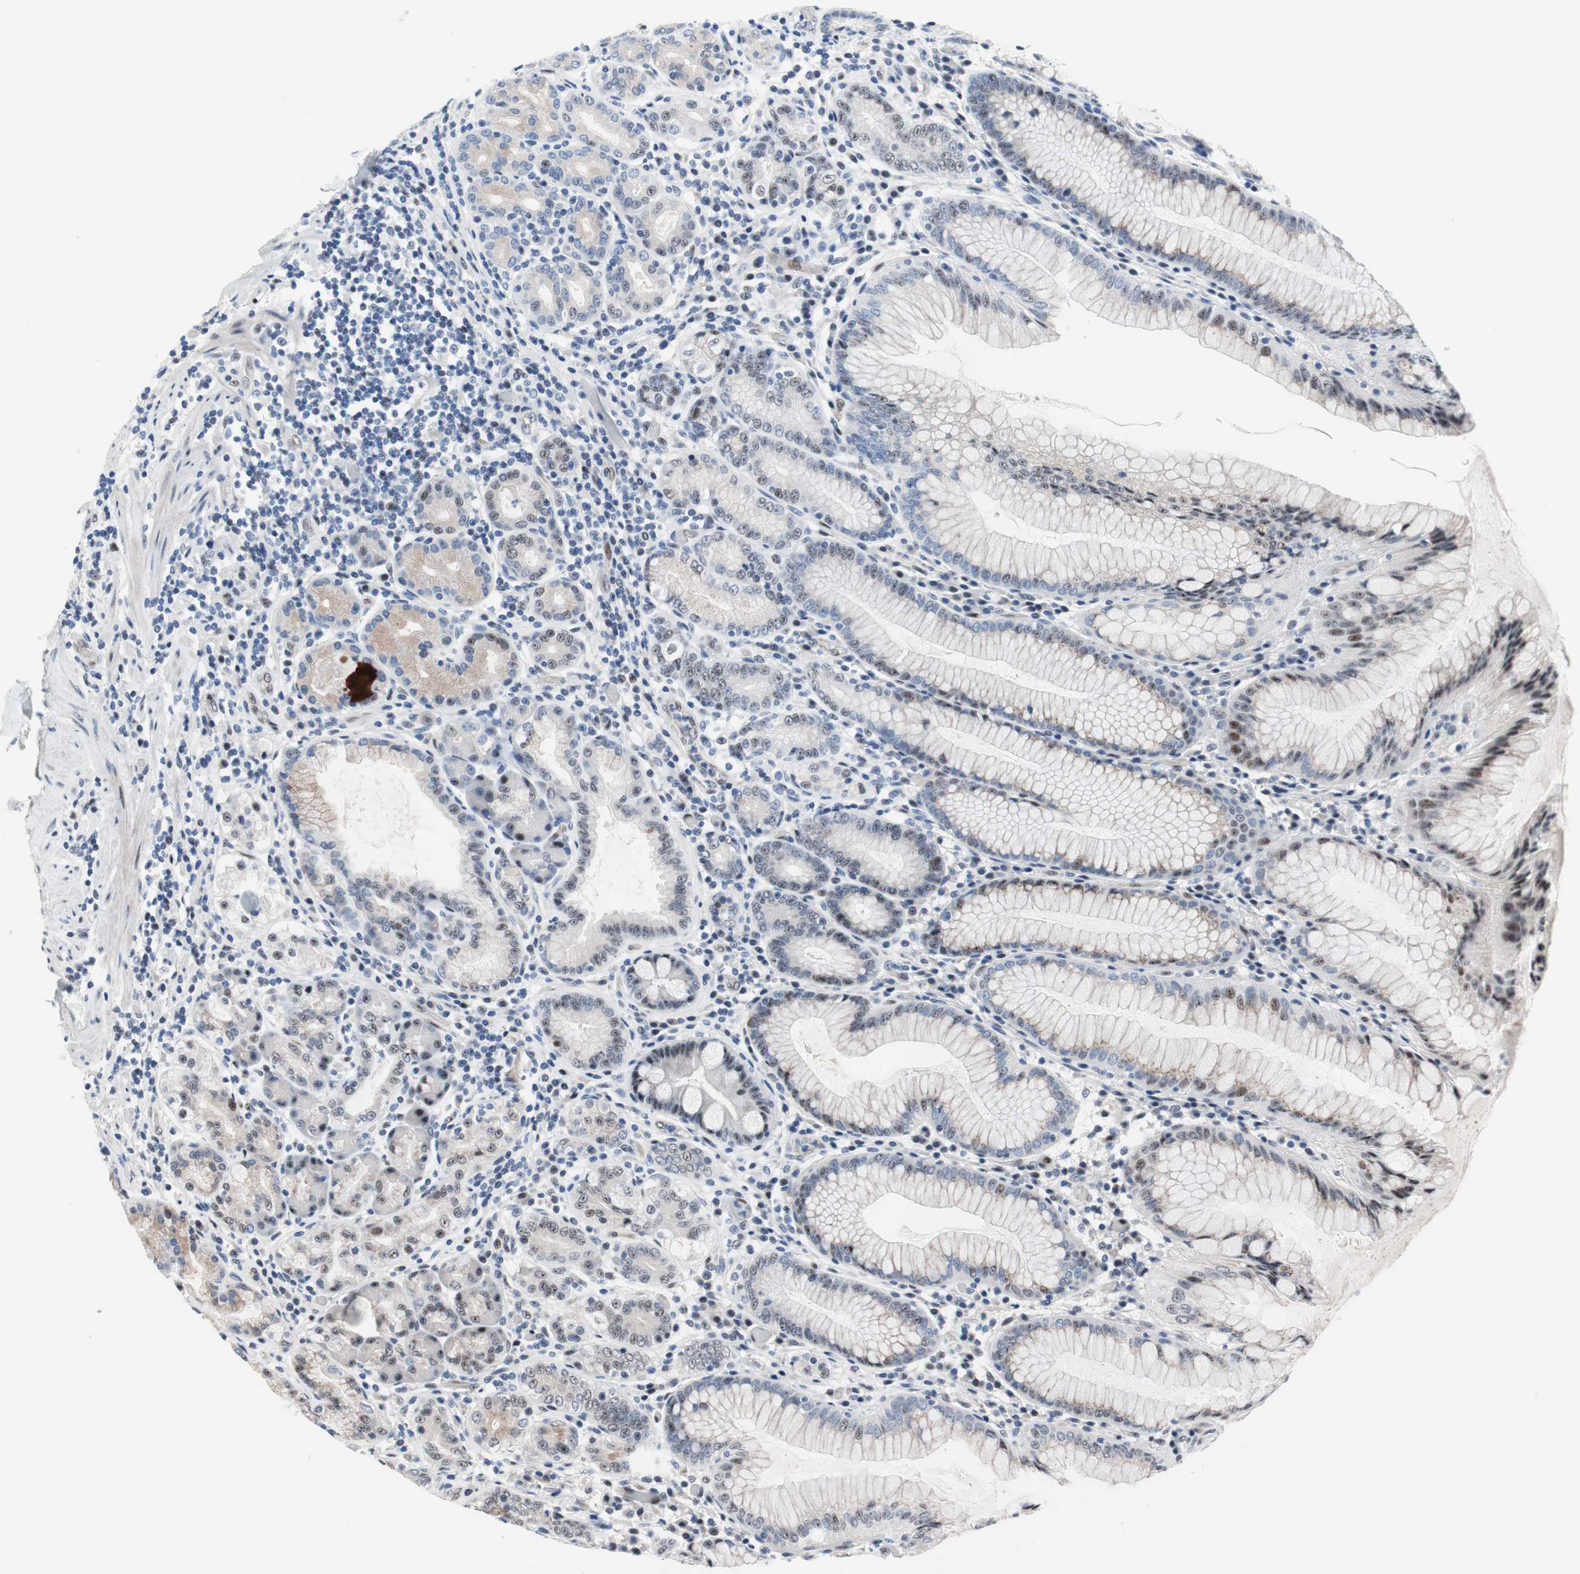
{"staining": {"intensity": "moderate", "quantity": "<25%", "location": "cytoplasmic/membranous,nuclear"}, "tissue": "stomach", "cell_type": "Glandular cells", "image_type": "normal", "snomed": [{"axis": "morphology", "description": "Normal tissue, NOS"}, {"axis": "topography", "description": "Stomach, lower"}], "caption": "Glandular cells show low levels of moderate cytoplasmic/membranous,nuclear staining in about <25% of cells in benign stomach. (IHC, brightfield microscopy, high magnification).", "gene": "PINX1", "patient": {"sex": "female", "age": 76}}